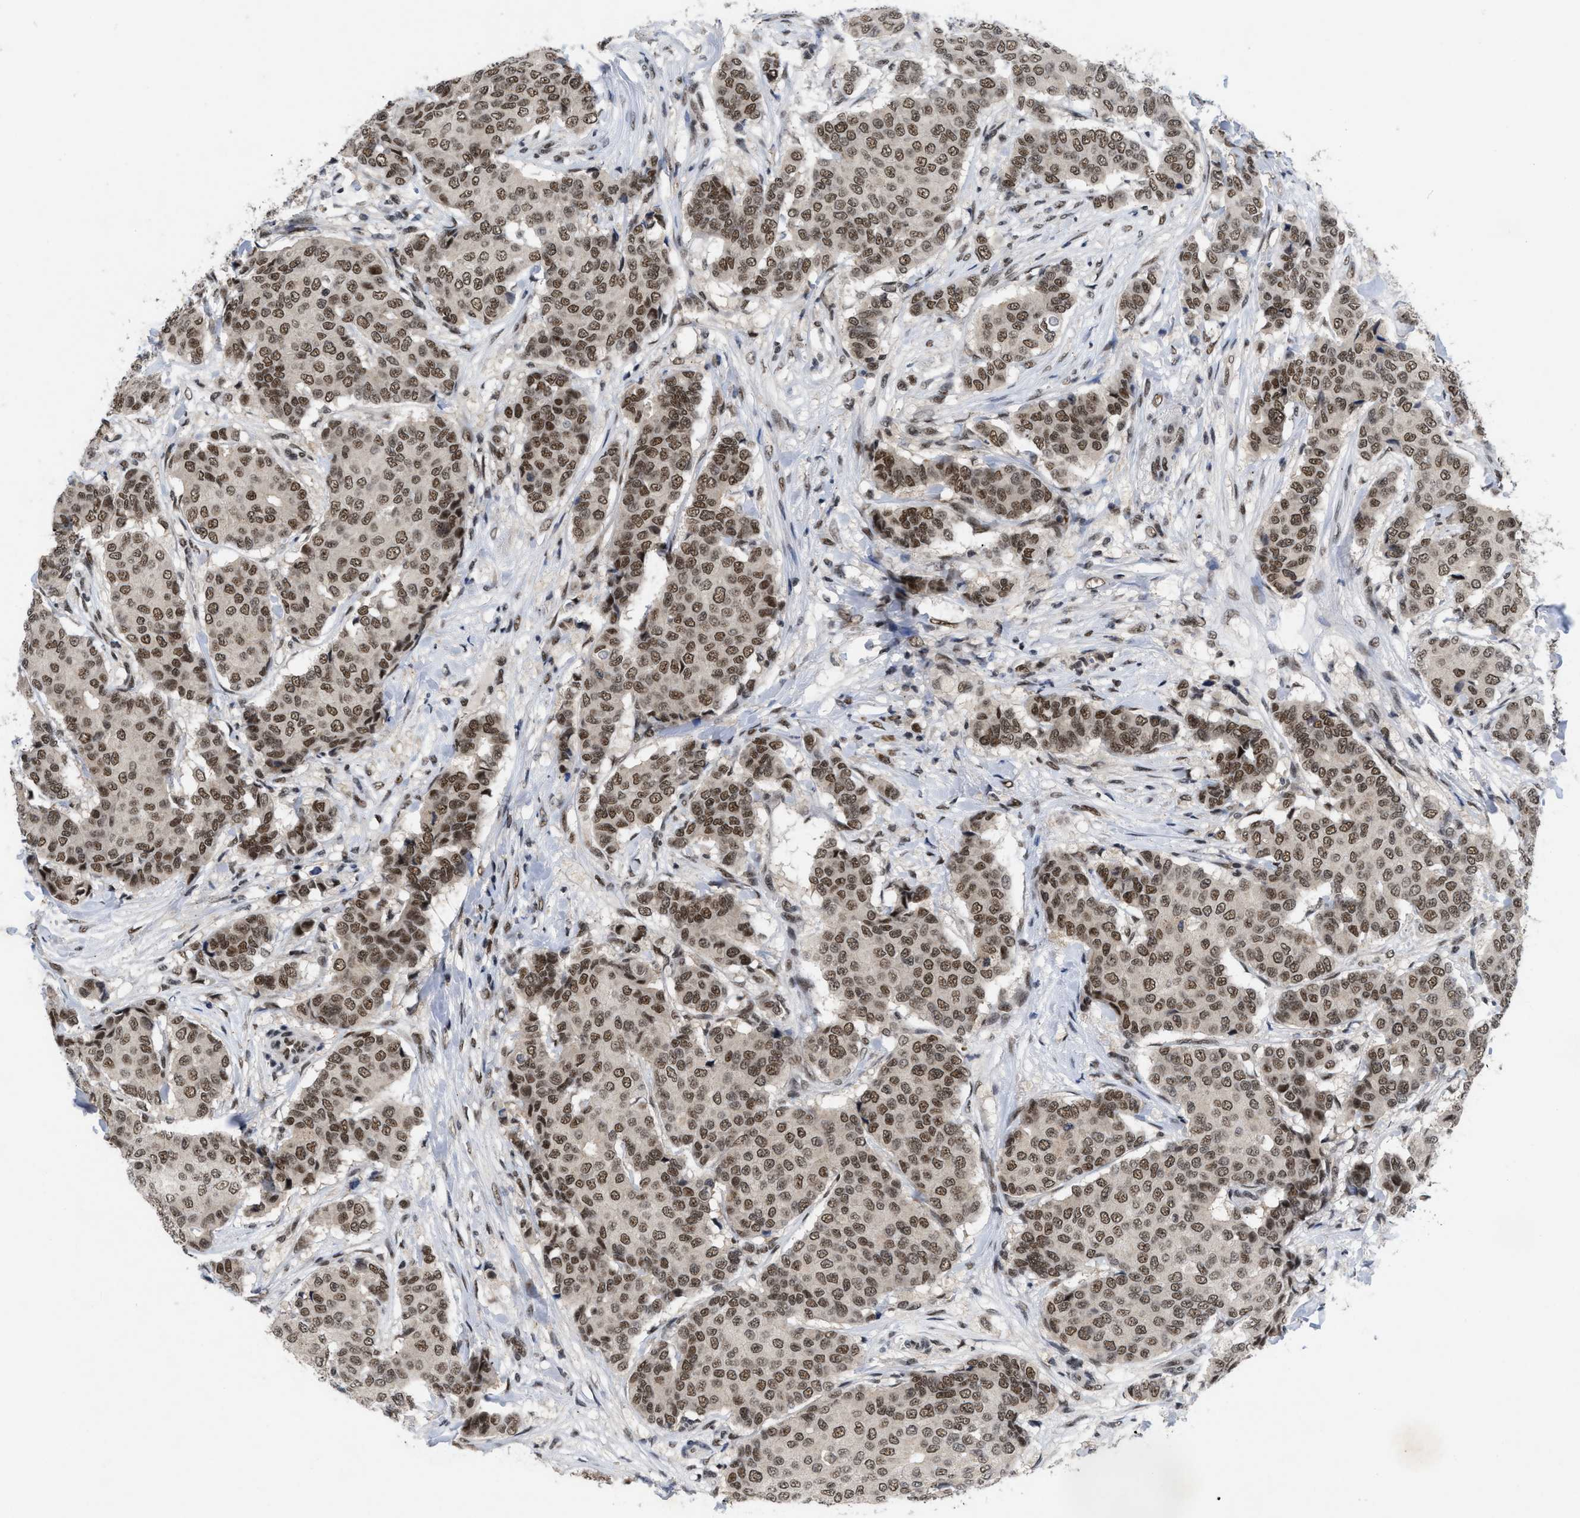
{"staining": {"intensity": "moderate", "quantity": ">75%", "location": "nuclear"}, "tissue": "breast cancer", "cell_type": "Tumor cells", "image_type": "cancer", "snomed": [{"axis": "morphology", "description": "Duct carcinoma"}, {"axis": "topography", "description": "Breast"}], "caption": "IHC of breast cancer (intraductal carcinoma) shows medium levels of moderate nuclear expression in about >75% of tumor cells.", "gene": "ZNF346", "patient": {"sex": "female", "age": 75}}